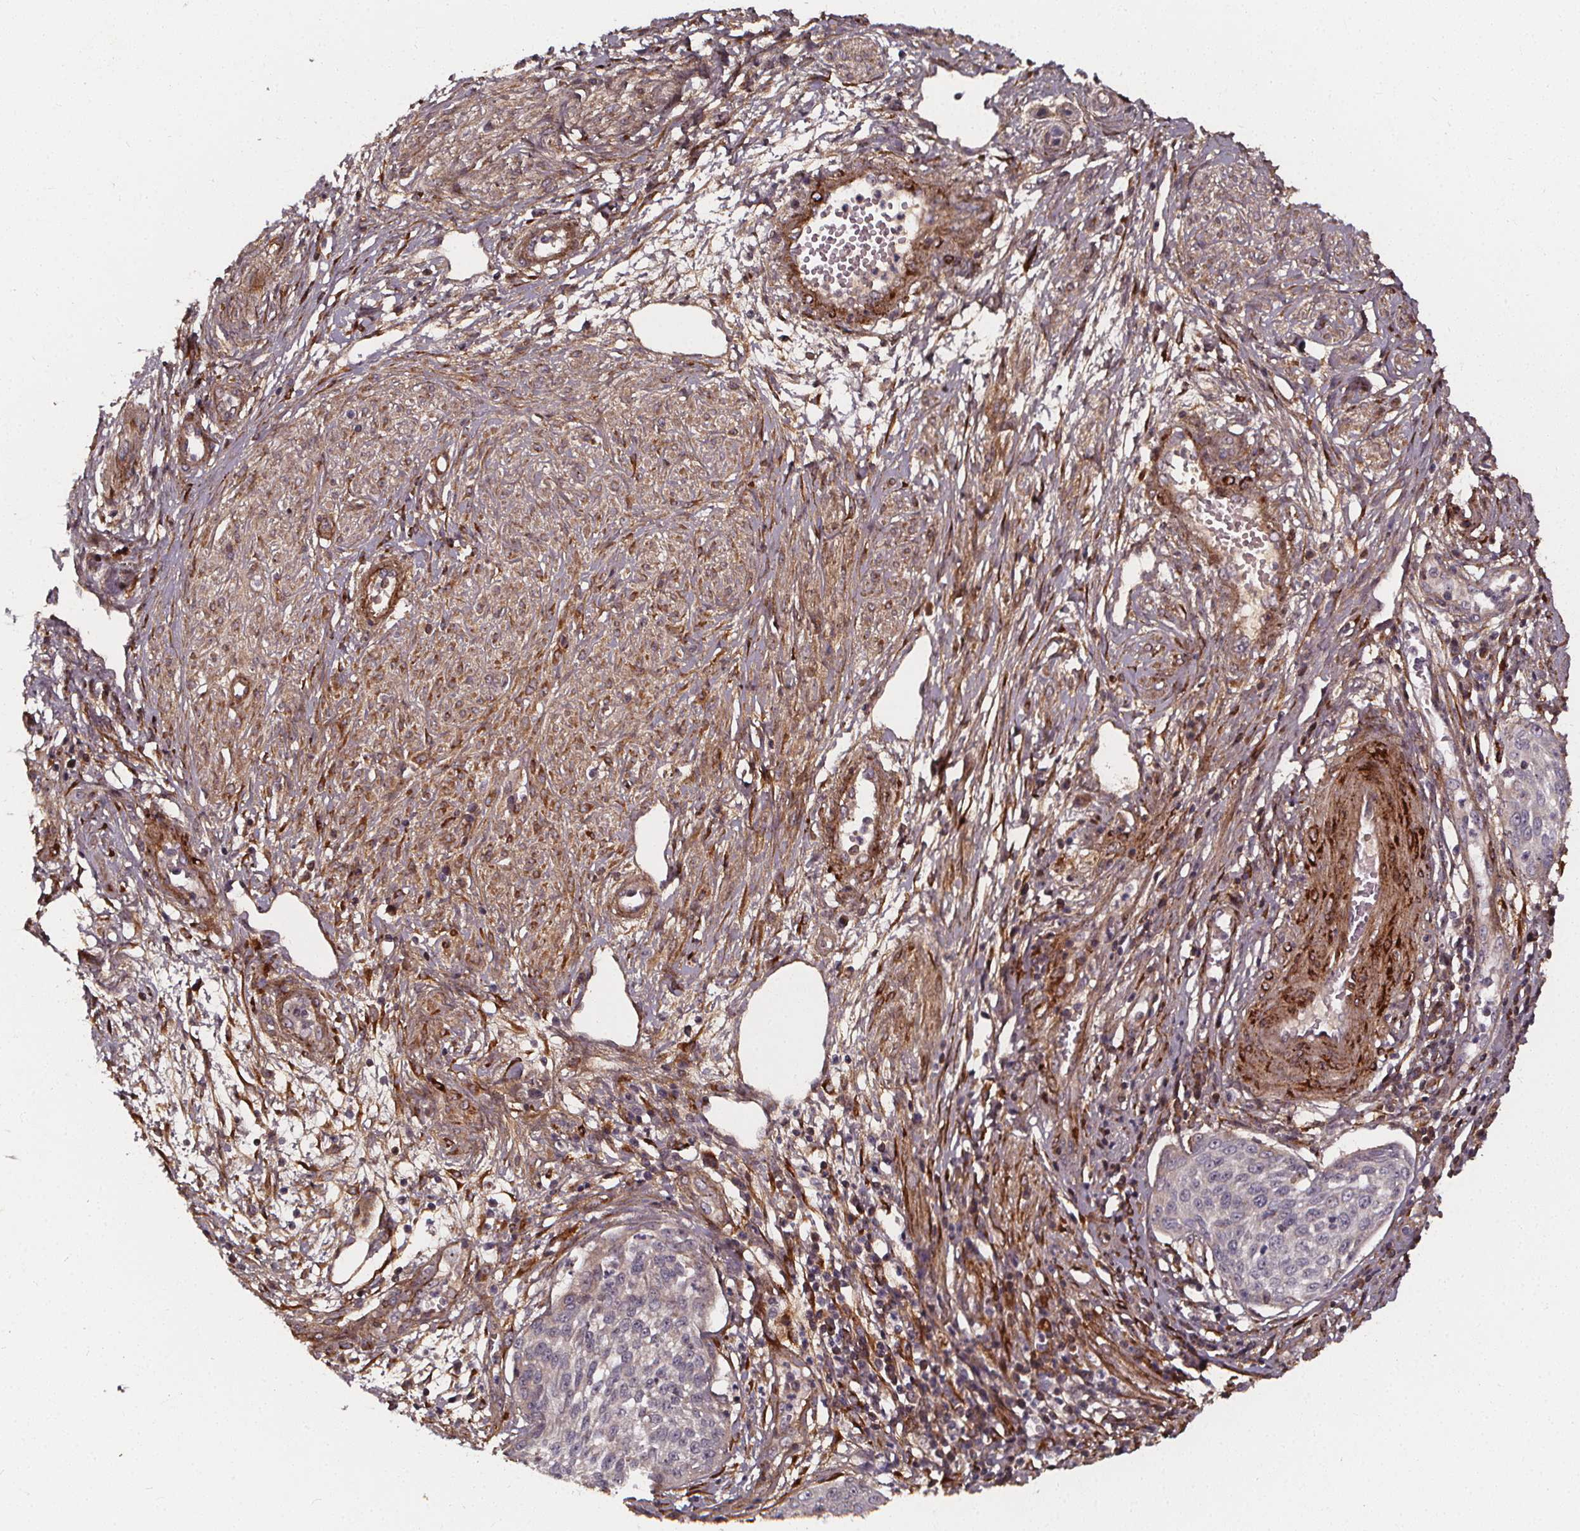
{"staining": {"intensity": "negative", "quantity": "none", "location": "none"}, "tissue": "cervical cancer", "cell_type": "Tumor cells", "image_type": "cancer", "snomed": [{"axis": "morphology", "description": "Squamous cell carcinoma, NOS"}, {"axis": "topography", "description": "Cervix"}], "caption": "Photomicrograph shows no protein positivity in tumor cells of cervical cancer (squamous cell carcinoma) tissue.", "gene": "AEBP1", "patient": {"sex": "female", "age": 34}}